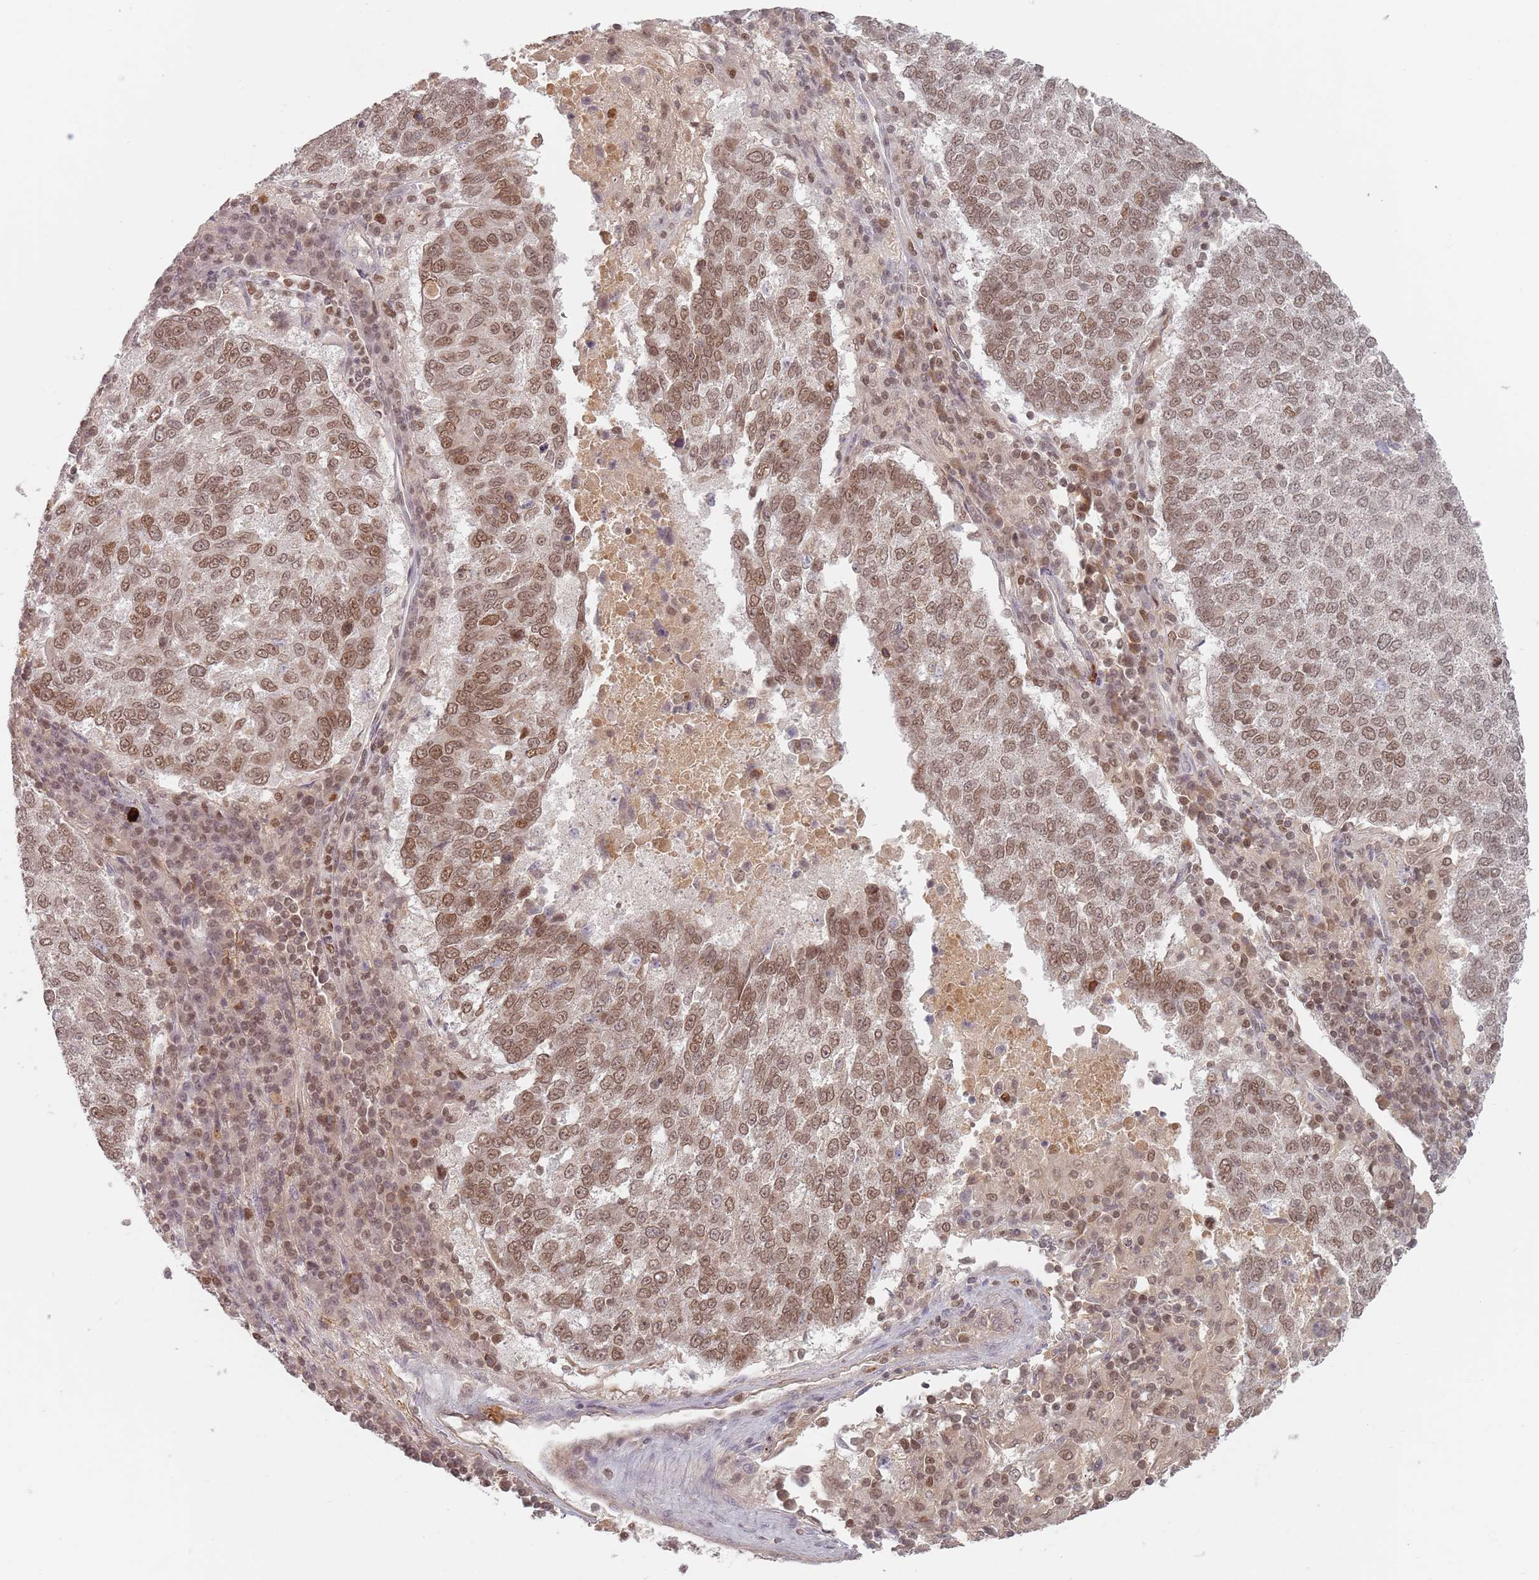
{"staining": {"intensity": "moderate", "quantity": ">75%", "location": "nuclear"}, "tissue": "lung cancer", "cell_type": "Tumor cells", "image_type": "cancer", "snomed": [{"axis": "morphology", "description": "Squamous cell carcinoma, NOS"}, {"axis": "topography", "description": "Lung"}], "caption": "Immunohistochemical staining of lung cancer (squamous cell carcinoma) reveals medium levels of moderate nuclear protein staining in approximately >75% of tumor cells.", "gene": "NUP50", "patient": {"sex": "male", "age": 73}}